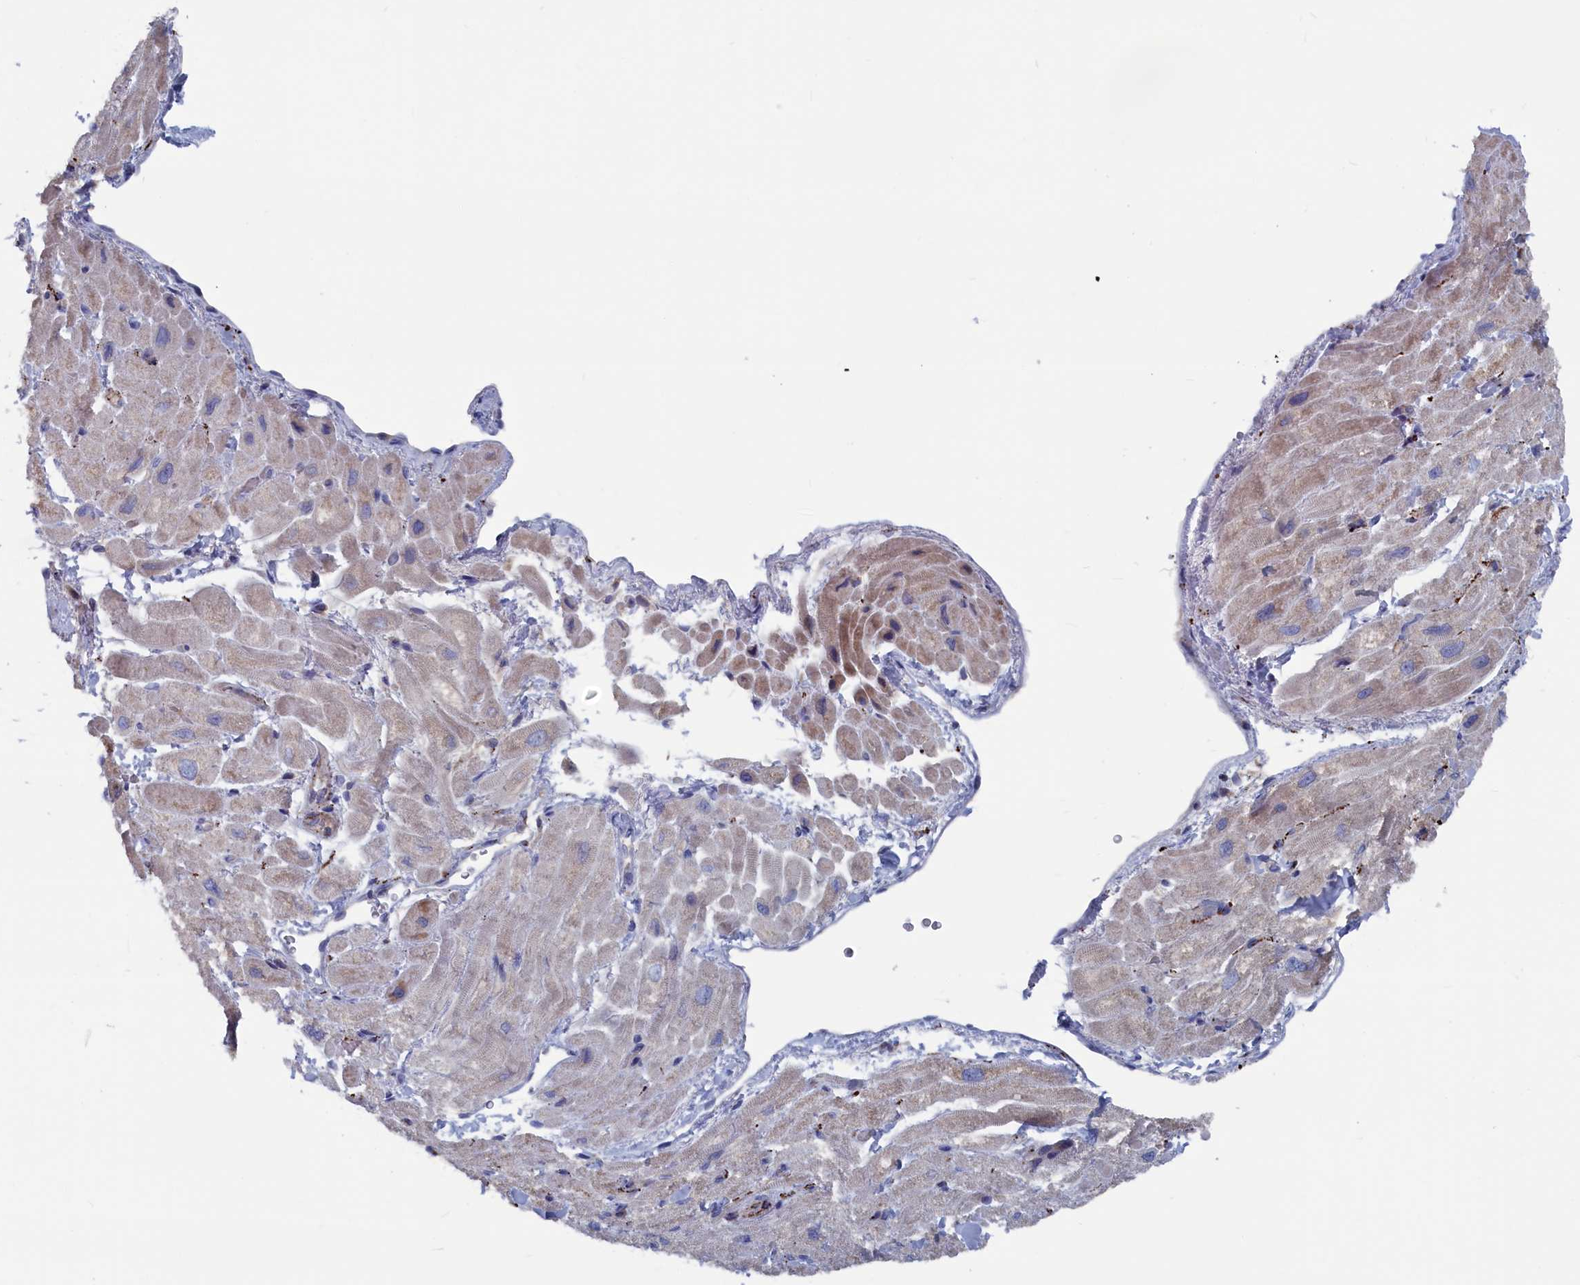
{"staining": {"intensity": "weak", "quantity": "25%-75%", "location": "cytoplasmic/membranous"}, "tissue": "heart muscle", "cell_type": "Cardiomyocytes", "image_type": "normal", "snomed": [{"axis": "morphology", "description": "Normal tissue, NOS"}, {"axis": "topography", "description": "Heart"}], "caption": "Heart muscle stained for a protein reveals weak cytoplasmic/membranous positivity in cardiomyocytes. Using DAB (3,3'-diaminobenzidine) (brown) and hematoxylin (blue) stains, captured at high magnification using brightfield microscopy.", "gene": "CEND1", "patient": {"sex": "male", "age": 65}}